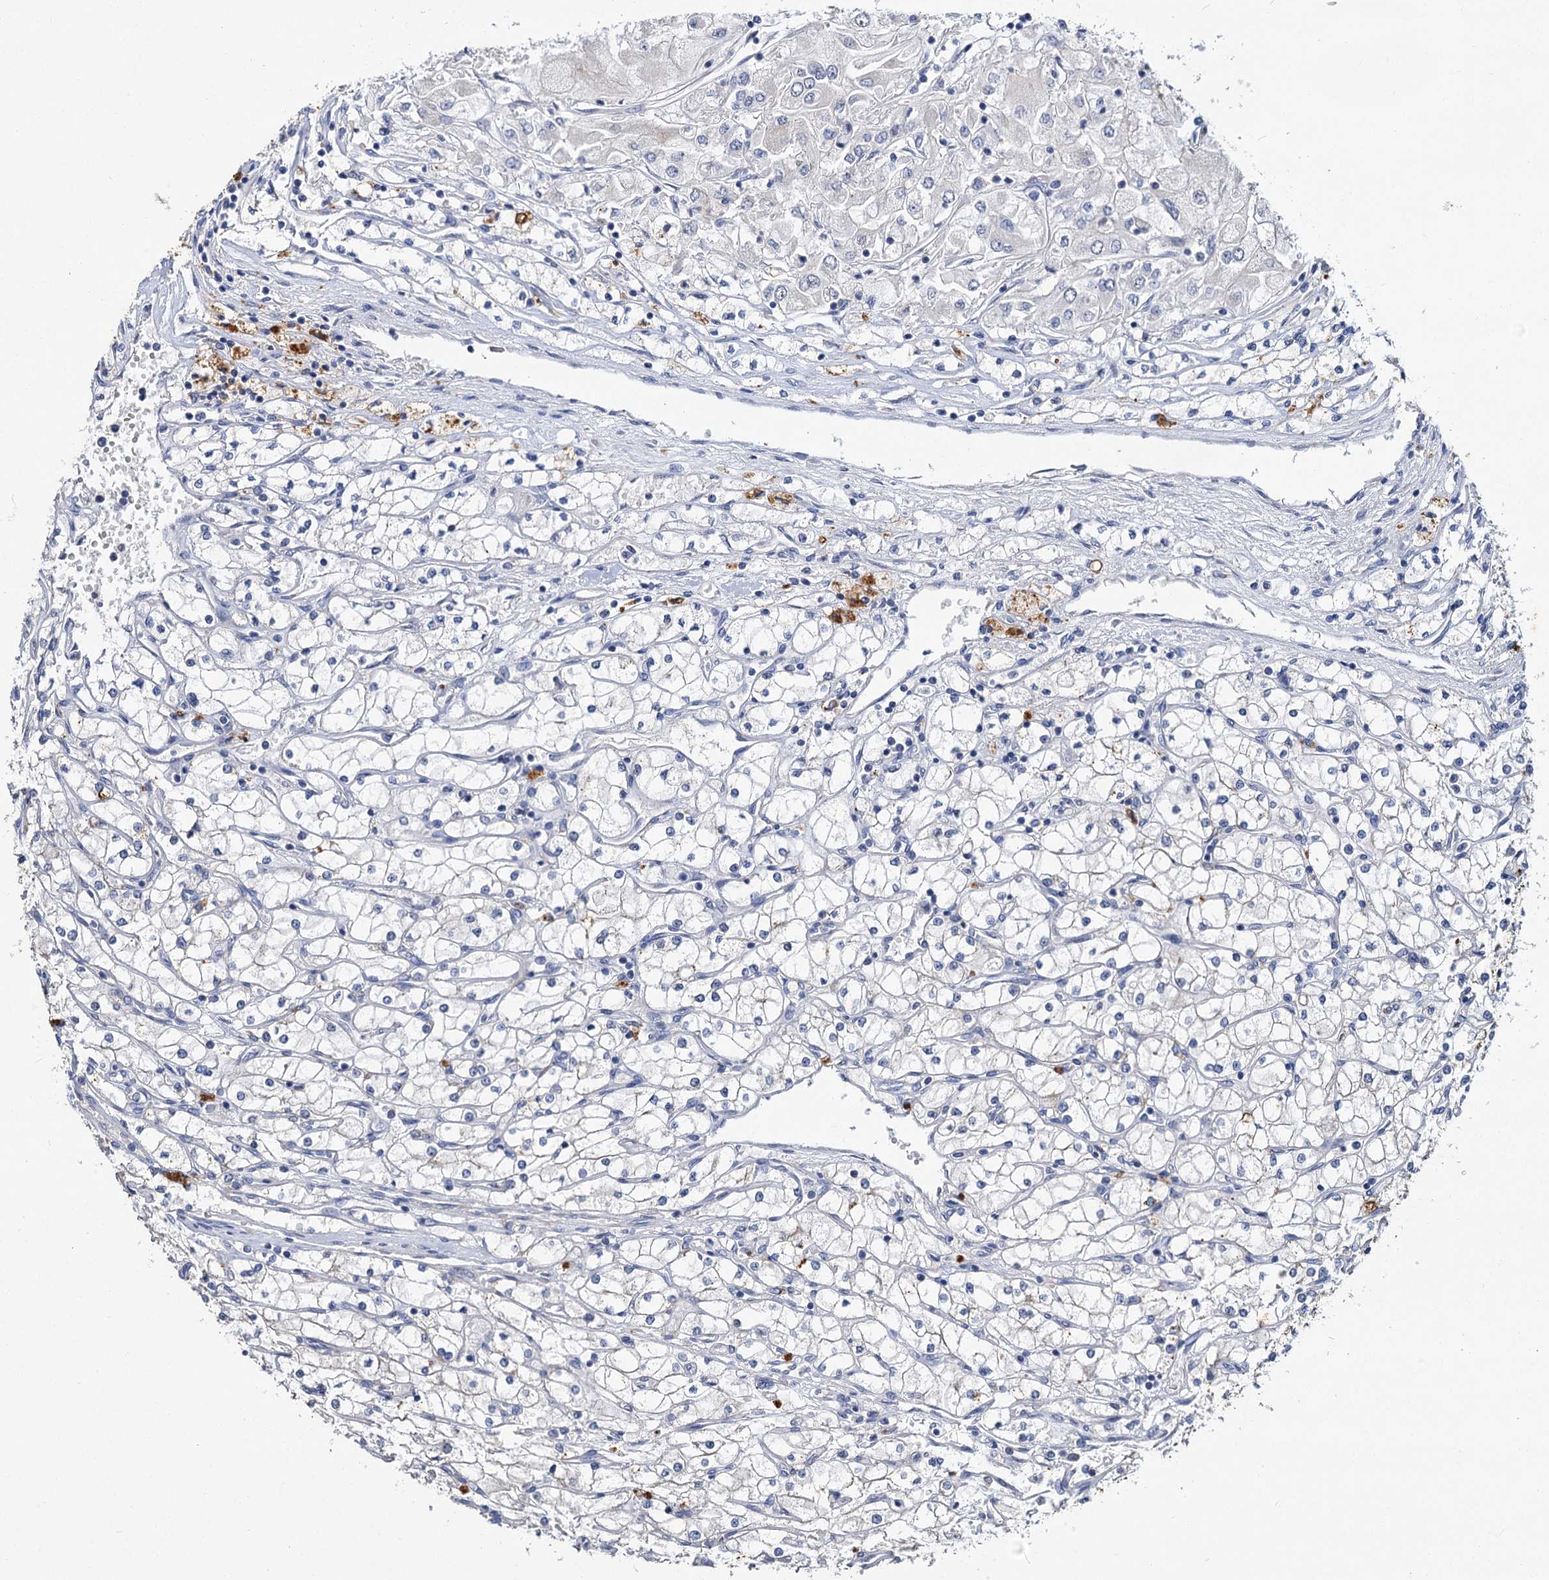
{"staining": {"intensity": "negative", "quantity": "none", "location": "none"}, "tissue": "renal cancer", "cell_type": "Tumor cells", "image_type": "cancer", "snomed": [{"axis": "morphology", "description": "Adenocarcinoma, NOS"}, {"axis": "topography", "description": "Kidney"}], "caption": "There is no significant staining in tumor cells of renal adenocarcinoma.", "gene": "ATP9A", "patient": {"sex": "male", "age": 80}}